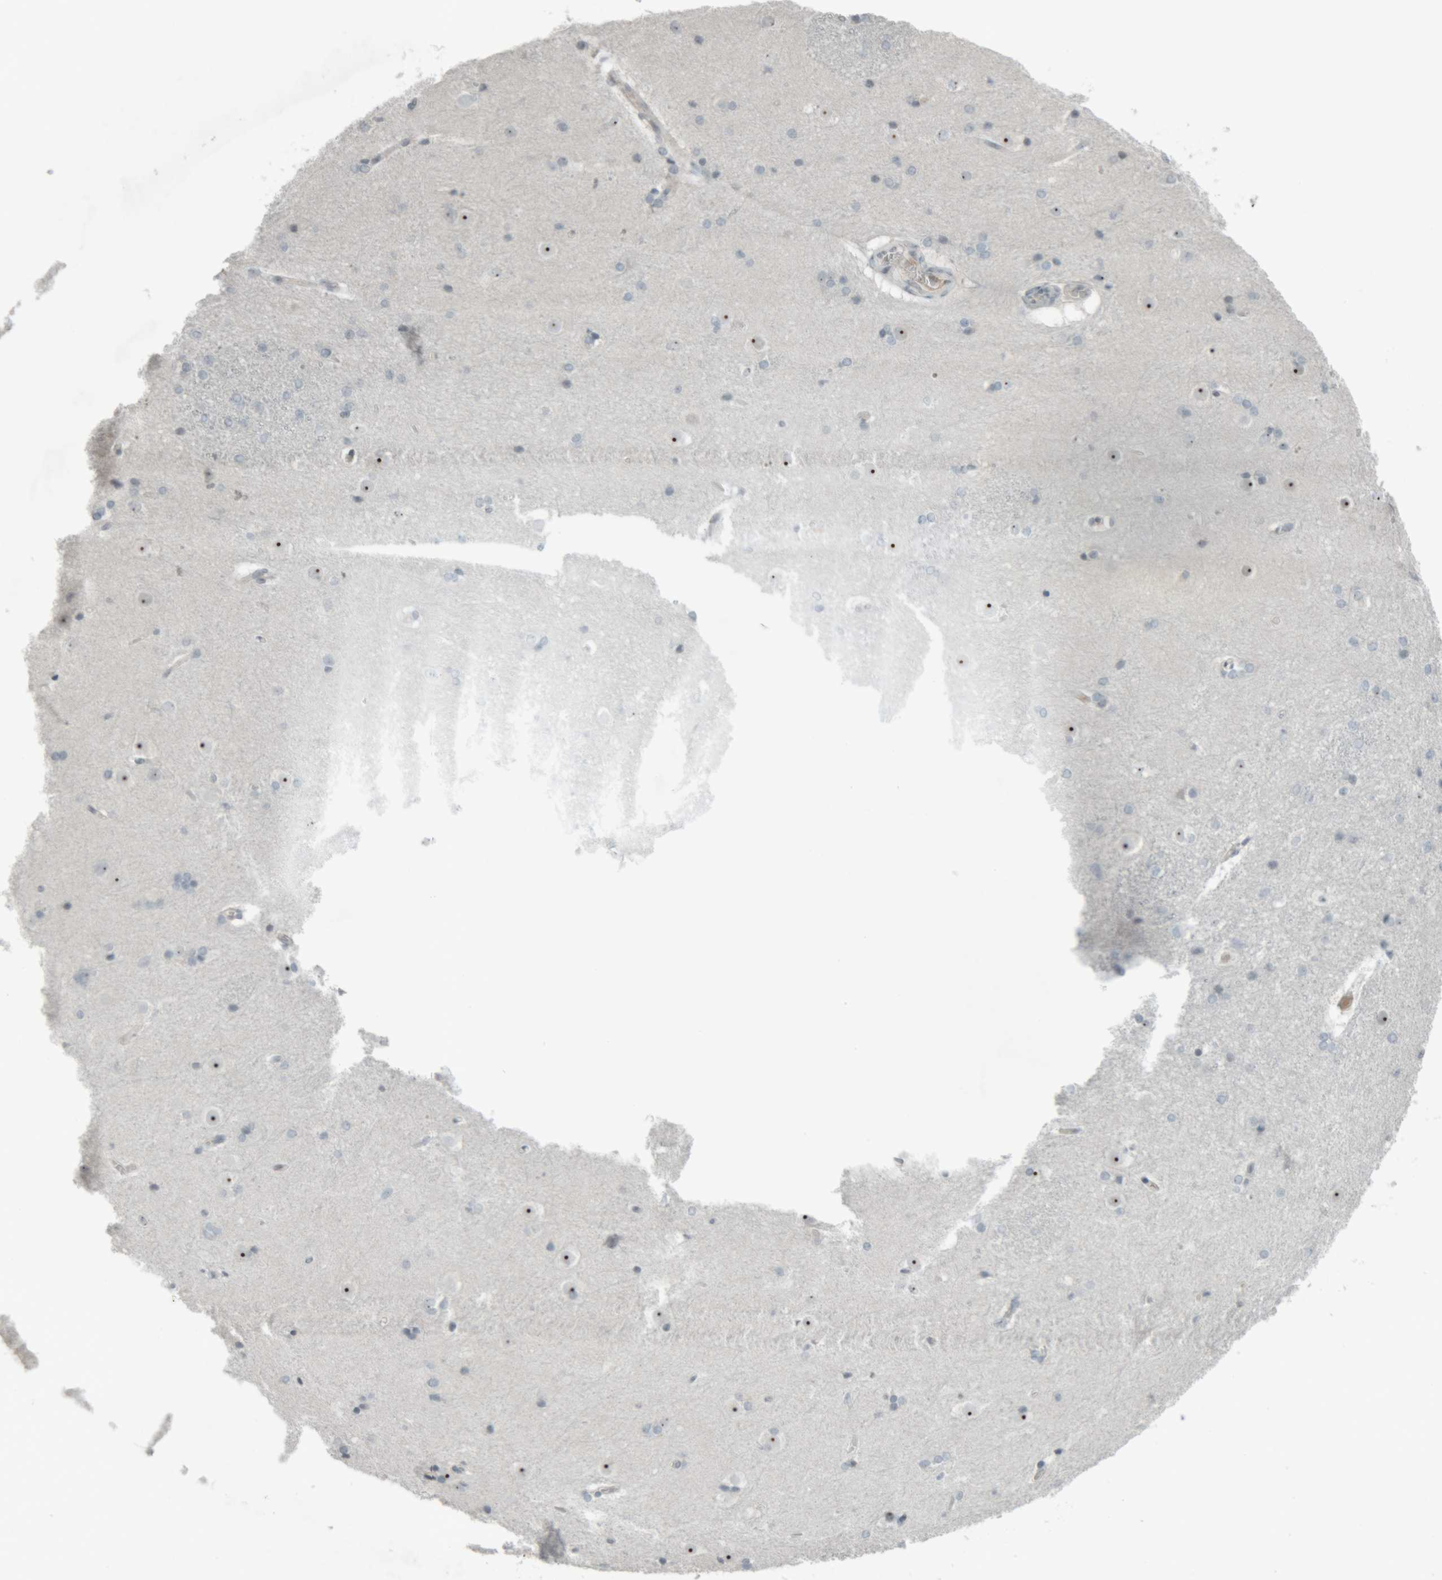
{"staining": {"intensity": "negative", "quantity": "none", "location": "none"}, "tissue": "caudate", "cell_type": "Glial cells", "image_type": "normal", "snomed": [{"axis": "morphology", "description": "Normal tissue, NOS"}, {"axis": "topography", "description": "Lateral ventricle wall"}], "caption": "Immunohistochemistry (IHC) photomicrograph of unremarkable human caudate stained for a protein (brown), which shows no expression in glial cells. (DAB immunohistochemistry with hematoxylin counter stain).", "gene": "RPF1", "patient": {"sex": "female", "age": 19}}